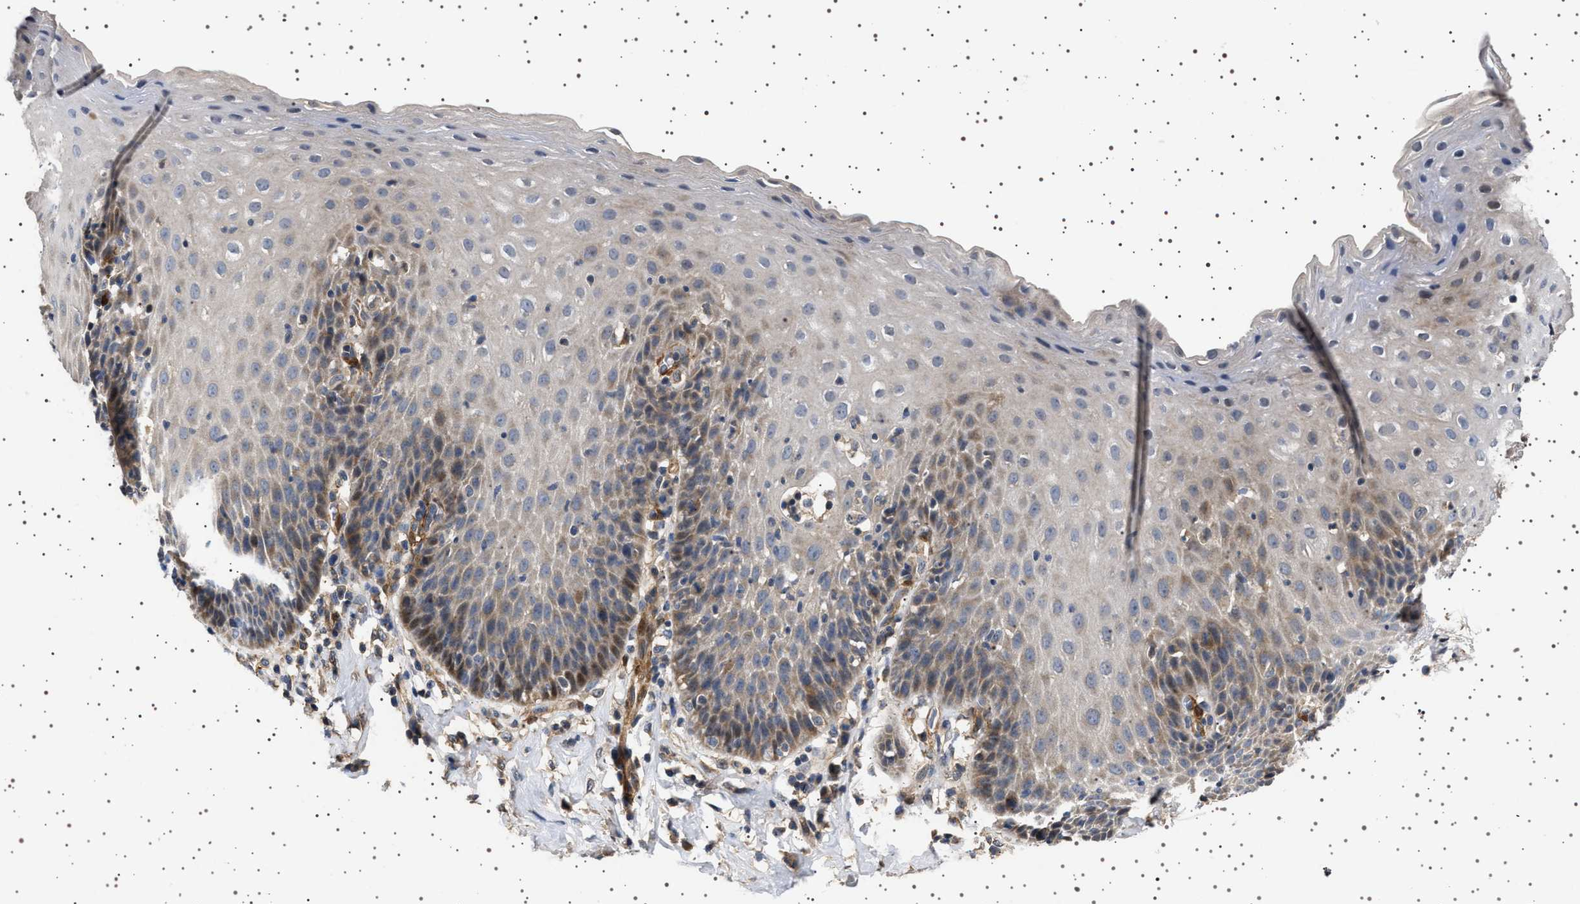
{"staining": {"intensity": "weak", "quantity": "25%-75%", "location": "cytoplasmic/membranous"}, "tissue": "esophagus", "cell_type": "Squamous epithelial cells", "image_type": "normal", "snomed": [{"axis": "morphology", "description": "Normal tissue, NOS"}, {"axis": "topography", "description": "Esophagus"}], "caption": "Weak cytoplasmic/membranous positivity for a protein is identified in about 25%-75% of squamous epithelial cells of normal esophagus using IHC.", "gene": "GUCY1B1", "patient": {"sex": "female", "age": 61}}